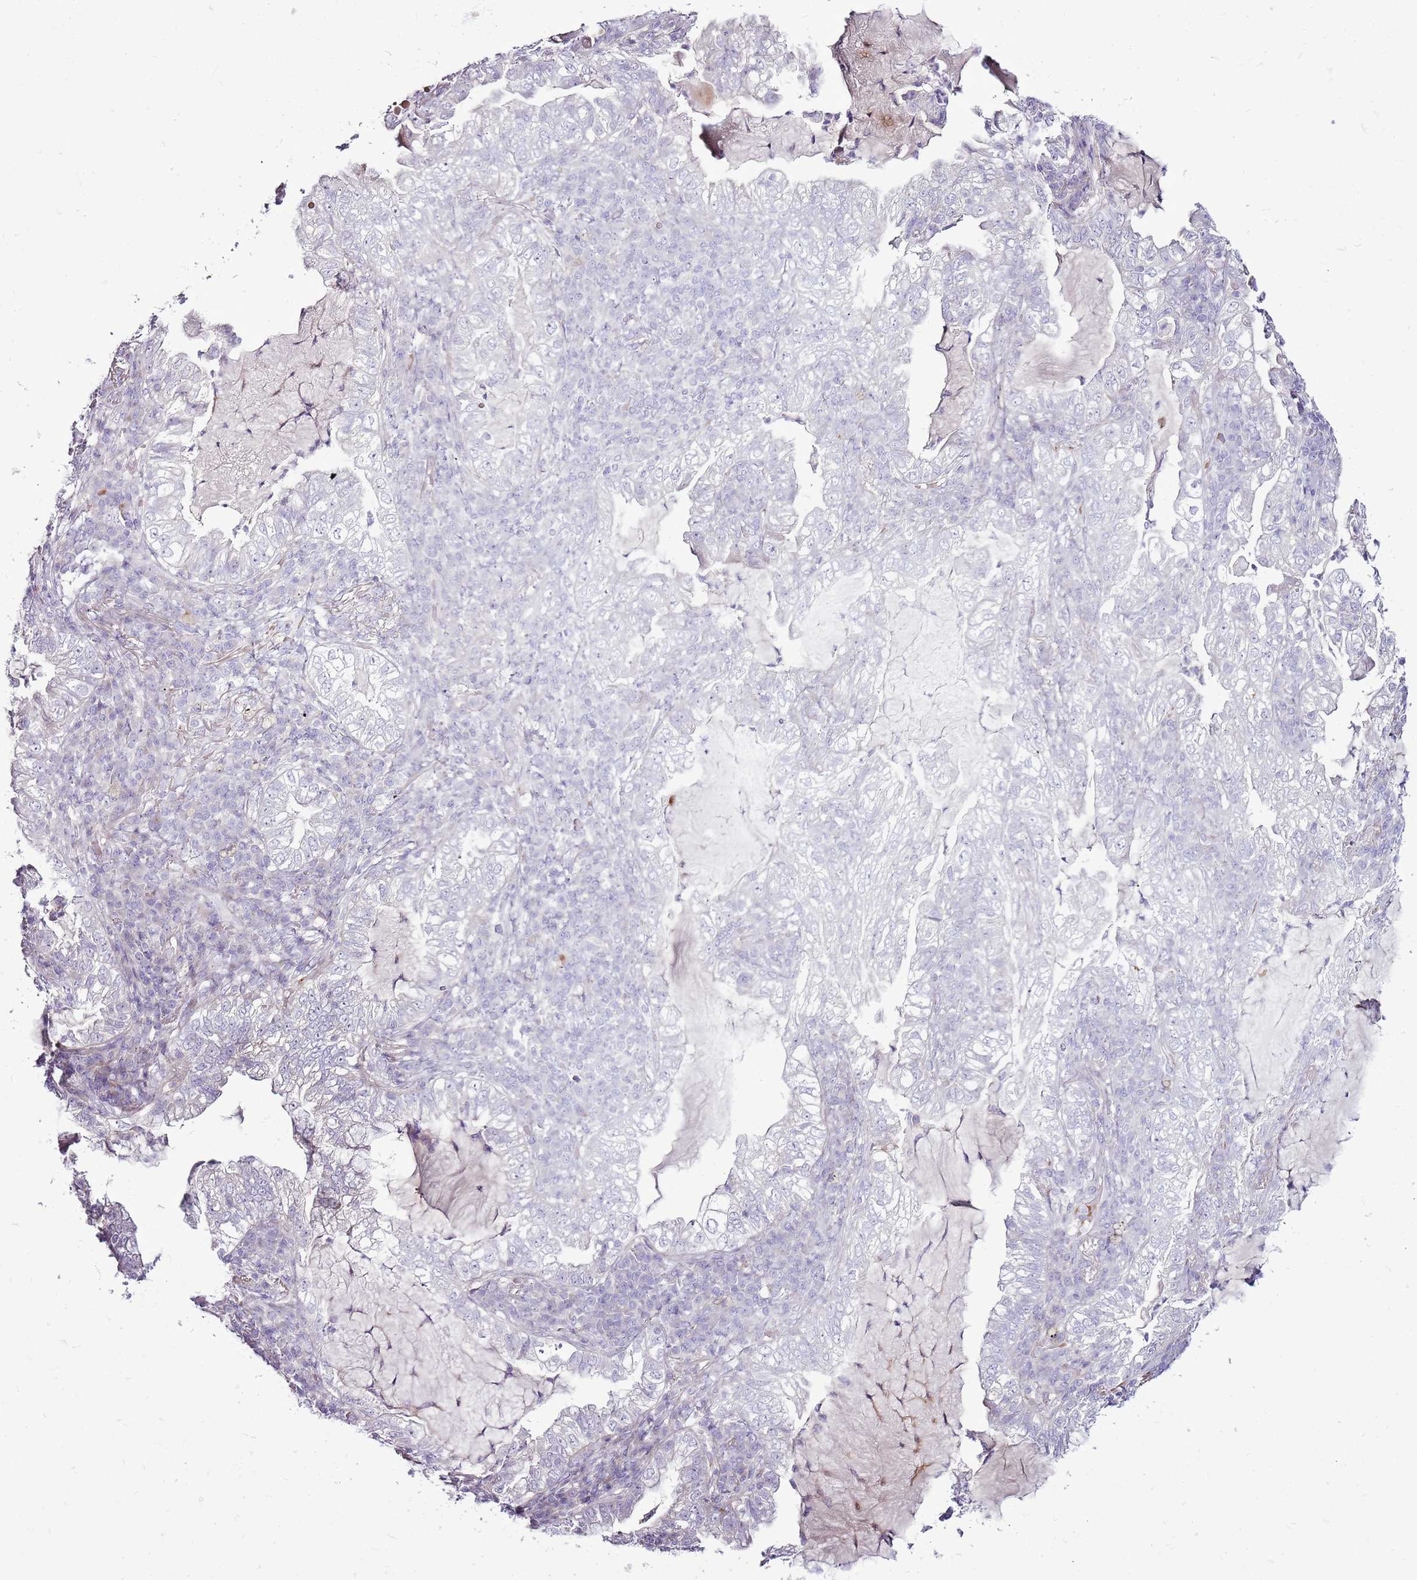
{"staining": {"intensity": "negative", "quantity": "none", "location": "none"}, "tissue": "lung cancer", "cell_type": "Tumor cells", "image_type": "cancer", "snomed": [{"axis": "morphology", "description": "Adenocarcinoma, NOS"}, {"axis": "topography", "description": "Lung"}], "caption": "Histopathology image shows no significant protein staining in tumor cells of lung adenocarcinoma. (DAB (3,3'-diaminobenzidine) immunohistochemistry (IHC), high magnification).", "gene": "CHAC2", "patient": {"sex": "female", "age": 73}}